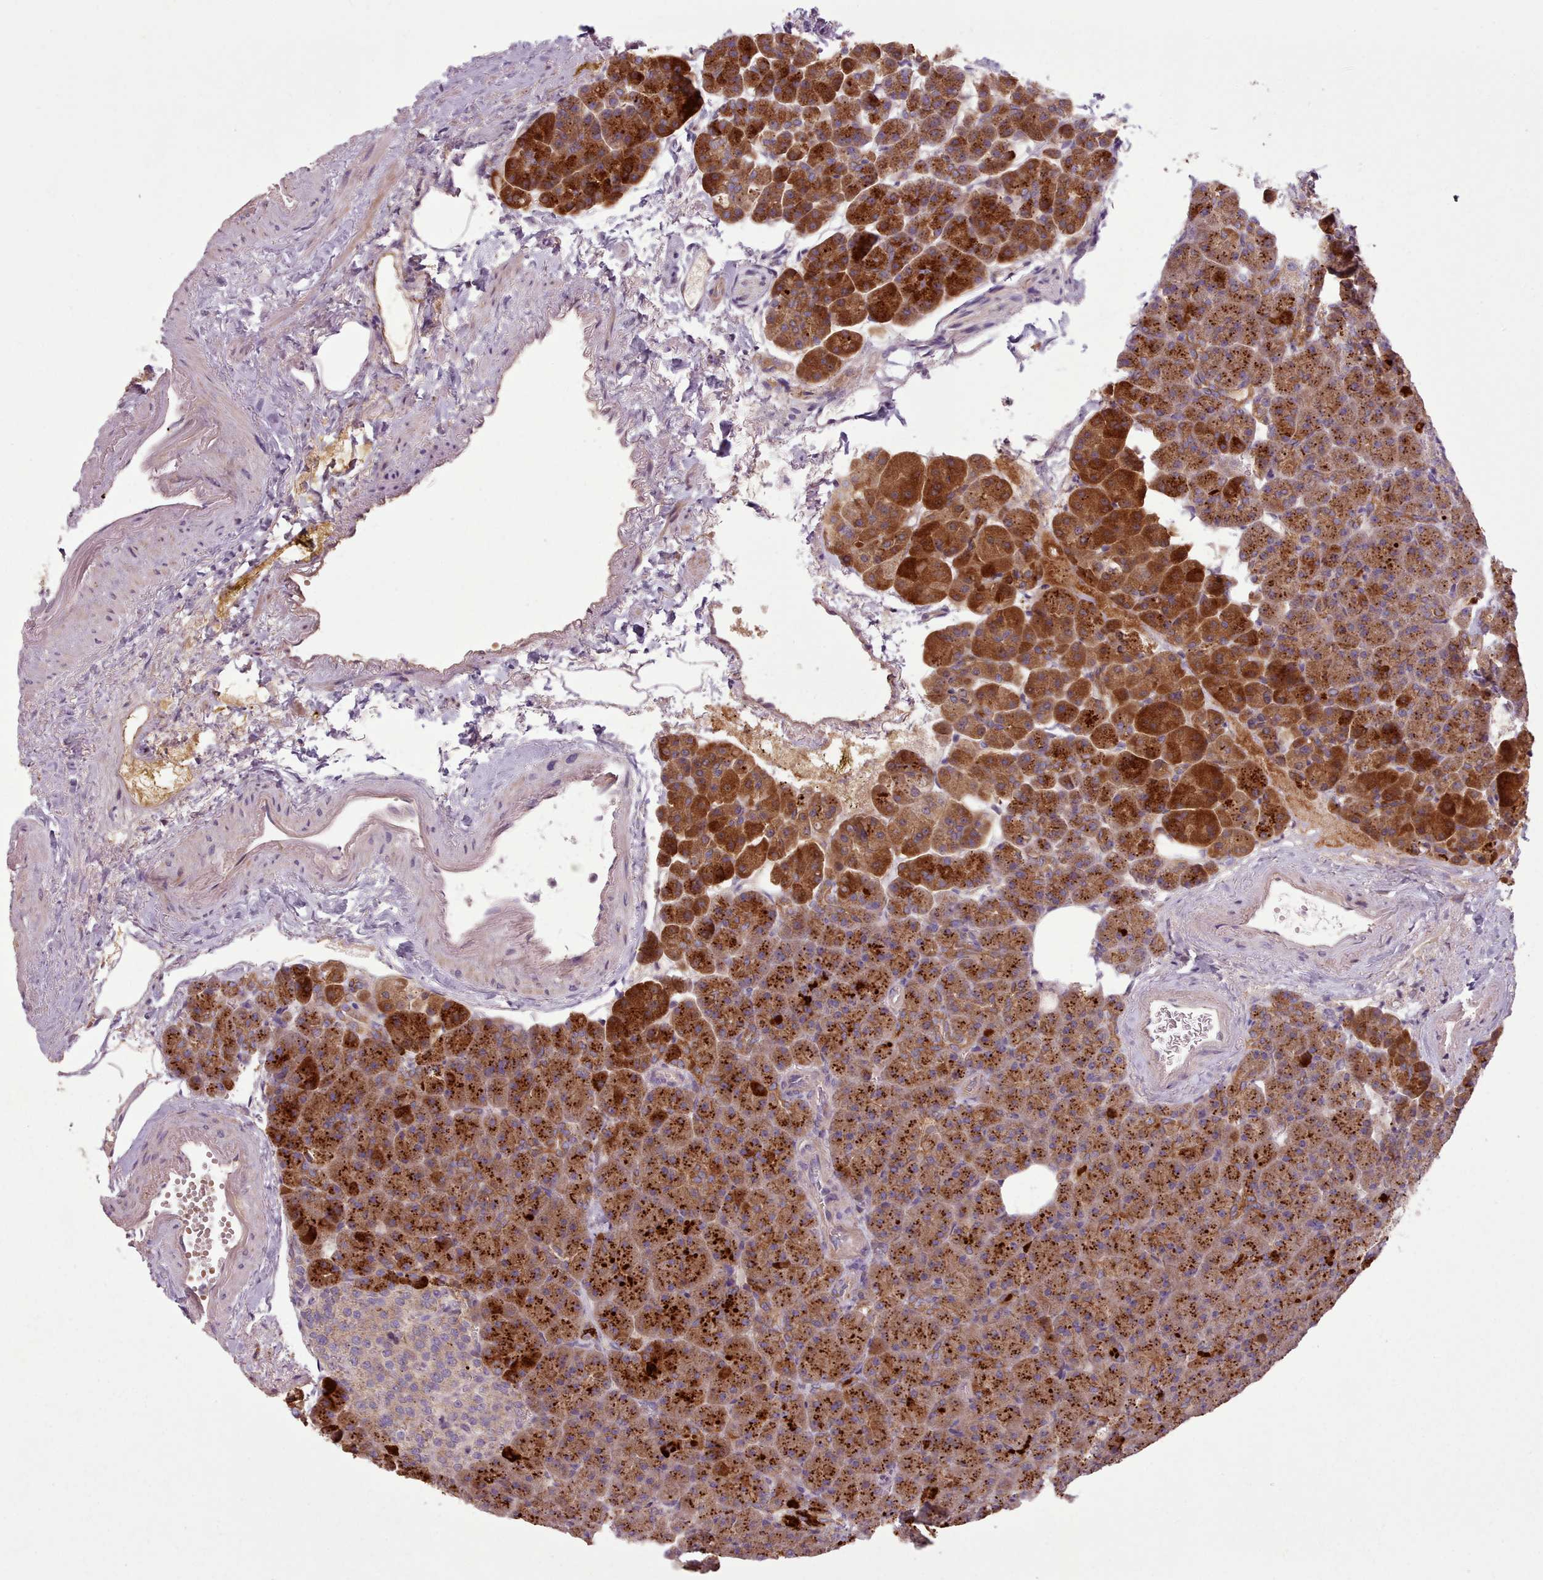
{"staining": {"intensity": "strong", "quantity": ">75%", "location": "cytoplasmic/membranous"}, "tissue": "pancreas", "cell_type": "Exocrine glandular cells", "image_type": "normal", "snomed": [{"axis": "morphology", "description": "Normal tissue, NOS"}, {"axis": "topography", "description": "Pancreas"}], "caption": "A high-resolution image shows immunohistochemistry (IHC) staining of benign pancreas, which shows strong cytoplasmic/membranous positivity in about >75% of exocrine glandular cells.", "gene": "NT5DC2", "patient": {"sex": "female", "age": 74}}